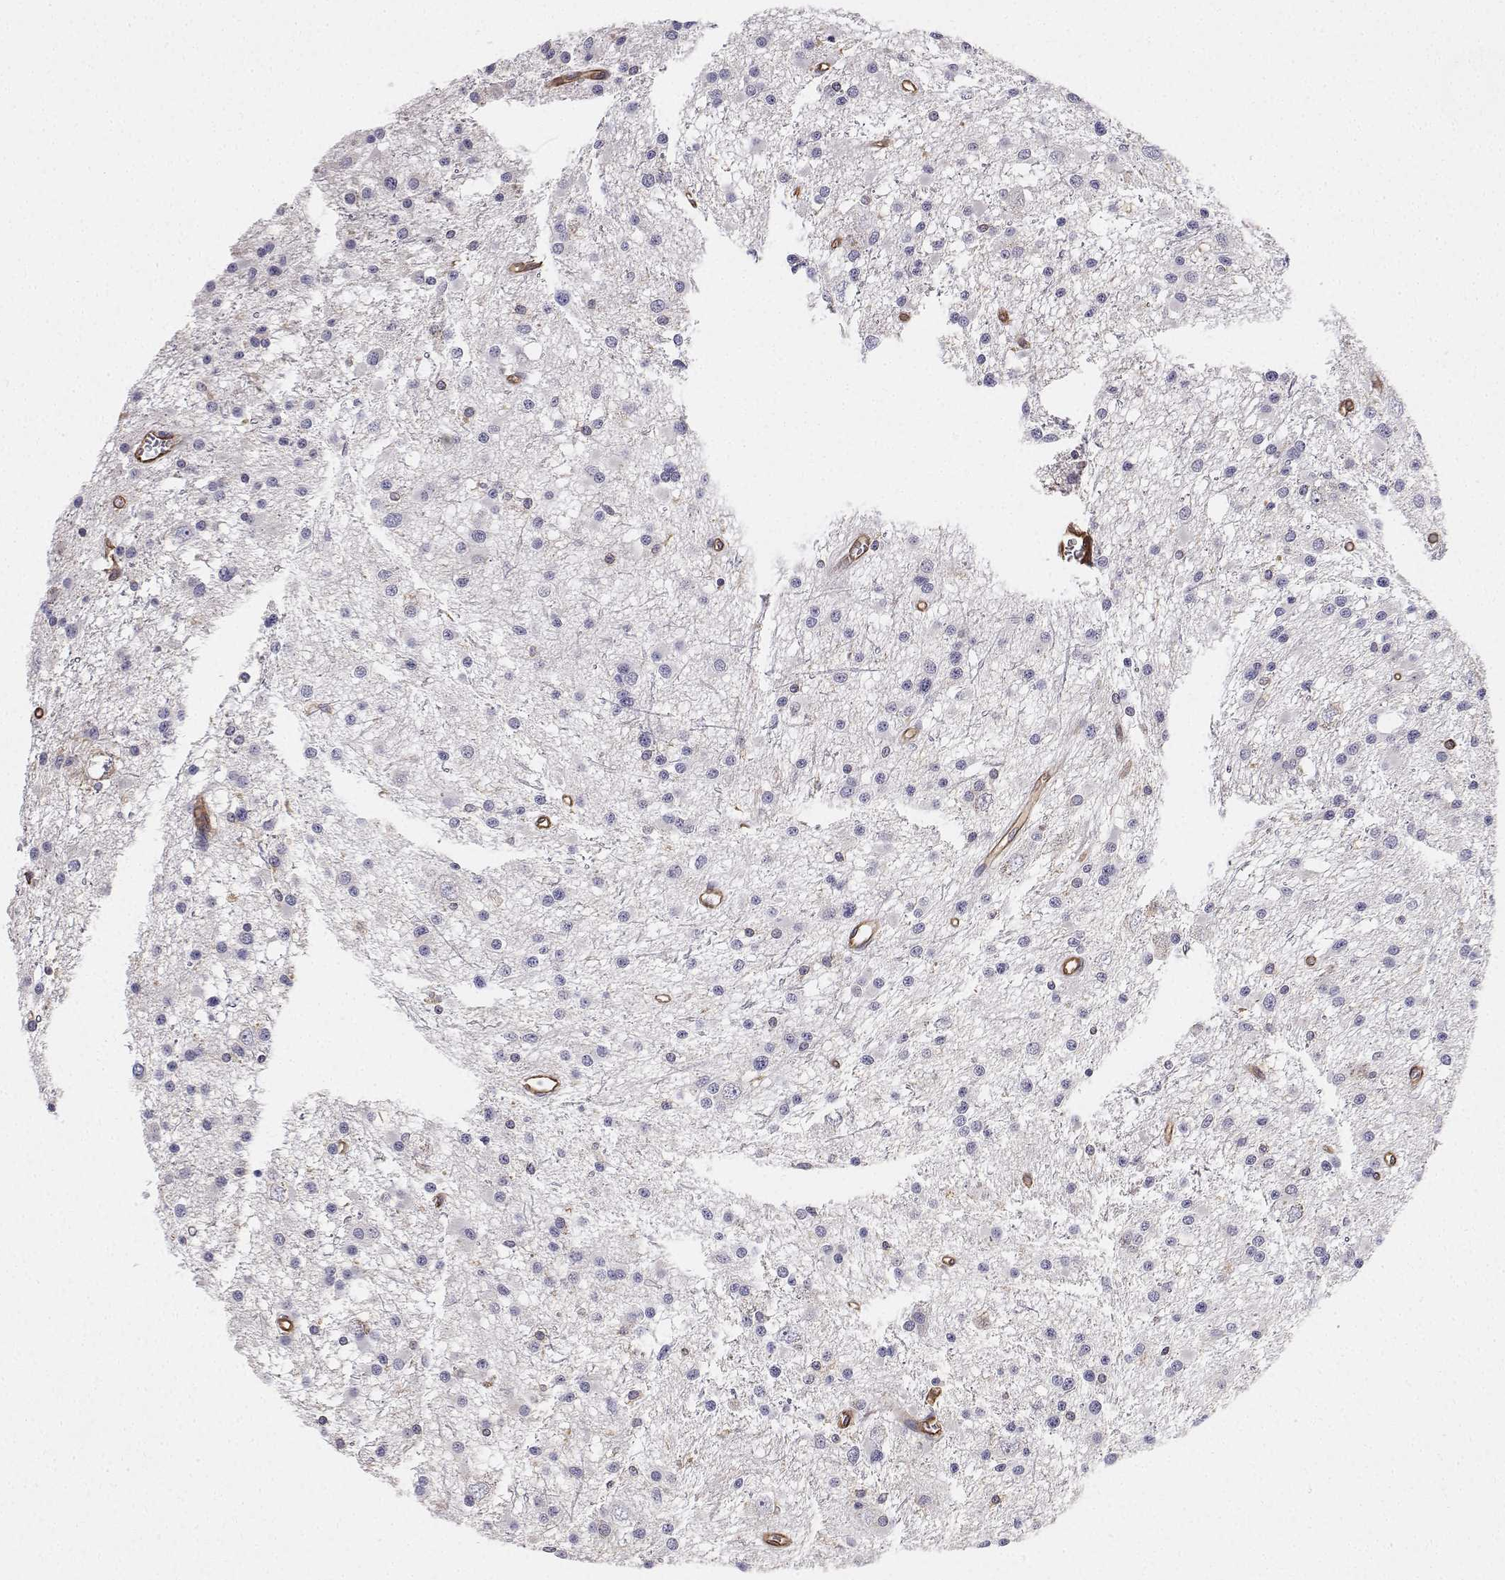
{"staining": {"intensity": "negative", "quantity": "none", "location": "none"}, "tissue": "glioma", "cell_type": "Tumor cells", "image_type": "cancer", "snomed": [{"axis": "morphology", "description": "Glioma, malignant, High grade"}, {"axis": "topography", "description": "Brain"}], "caption": "A high-resolution photomicrograph shows immunohistochemistry staining of high-grade glioma (malignant), which demonstrates no significant staining in tumor cells.", "gene": "MYH9", "patient": {"sex": "male", "age": 54}}